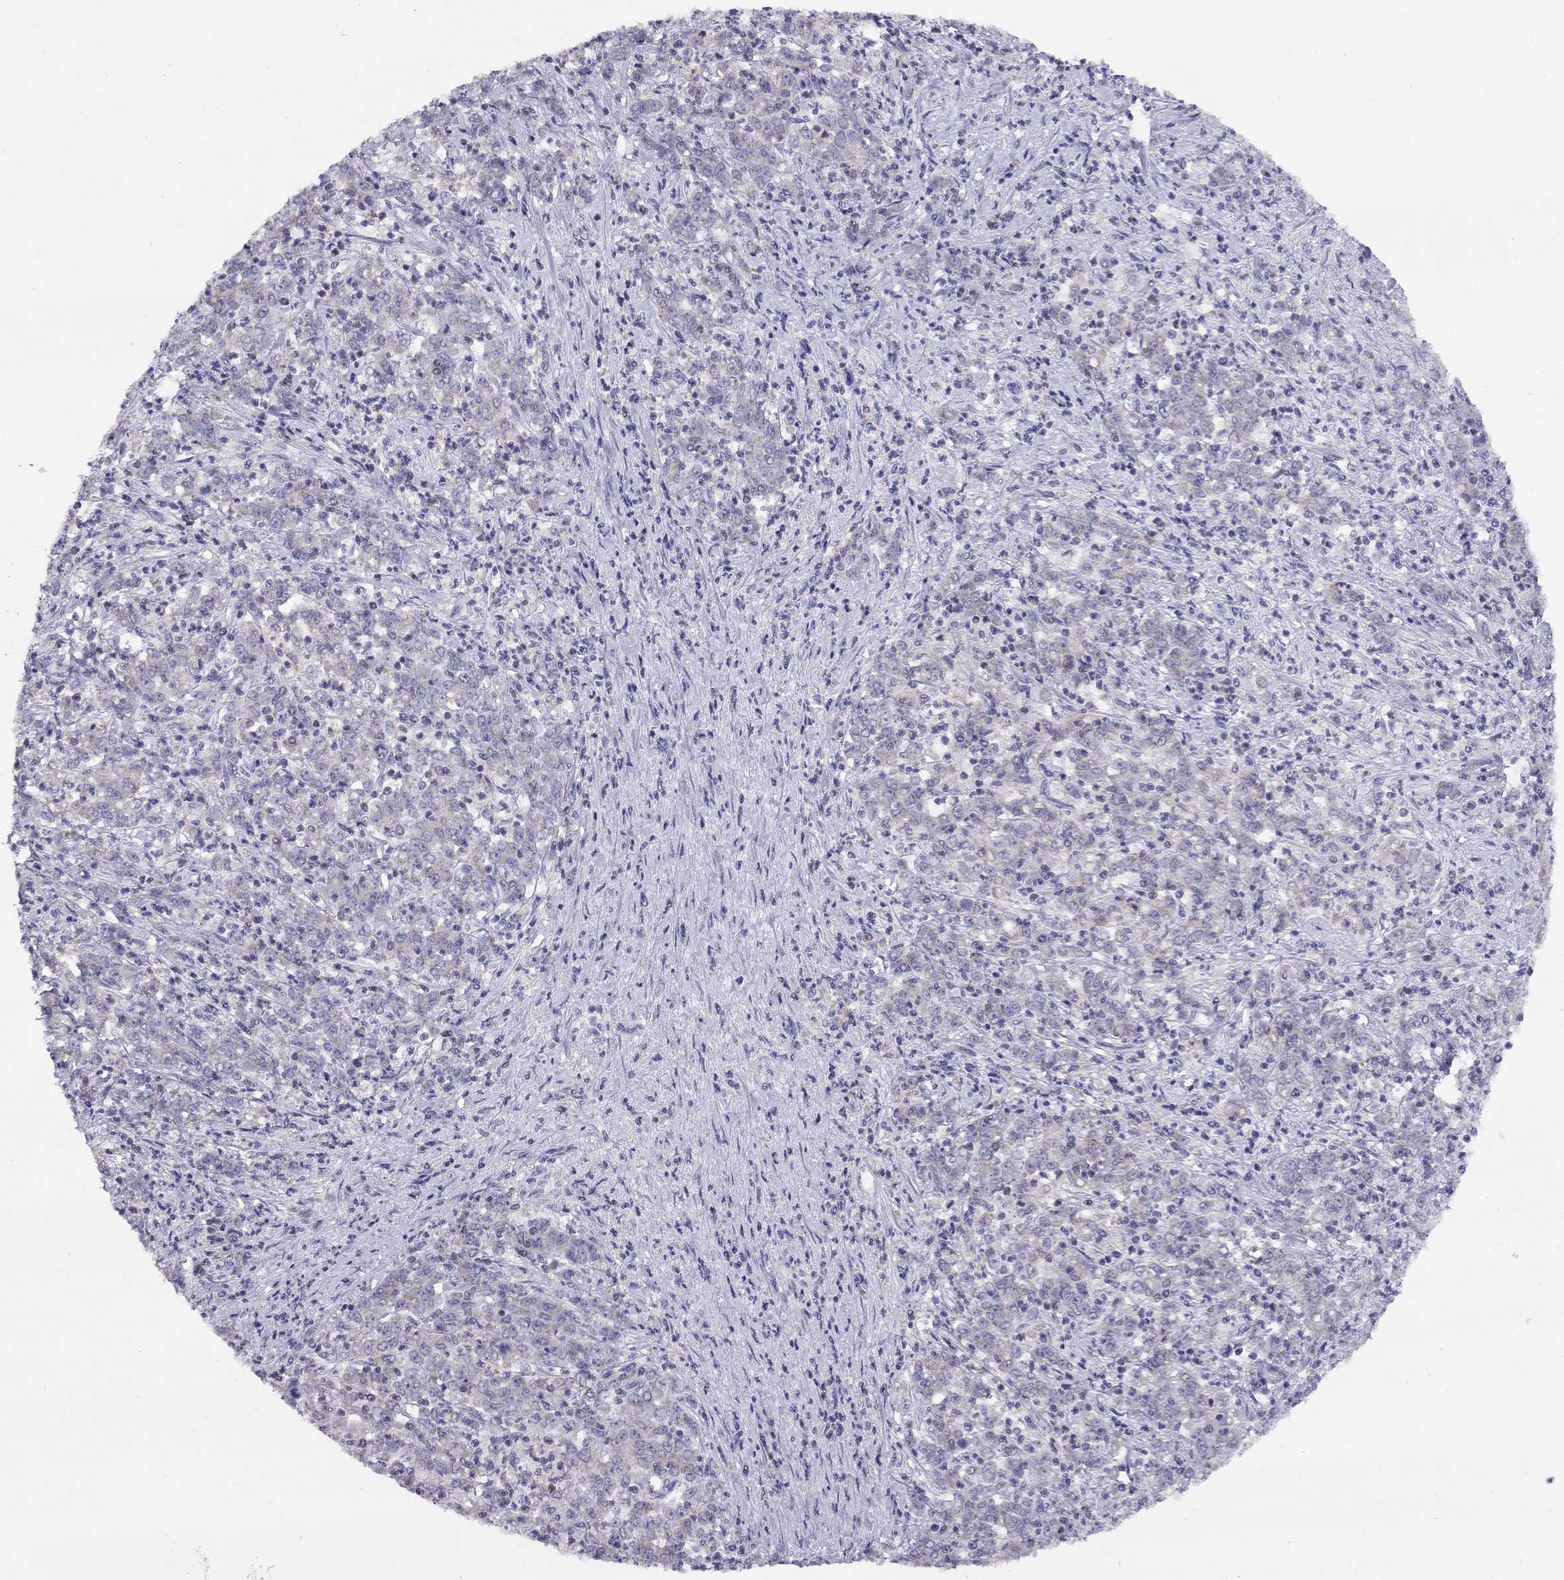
{"staining": {"intensity": "weak", "quantity": "<25%", "location": "cytoplasmic/membranous"}, "tissue": "stomach cancer", "cell_type": "Tumor cells", "image_type": "cancer", "snomed": [{"axis": "morphology", "description": "Adenocarcinoma, NOS"}, {"axis": "topography", "description": "Stomach, lower"}], "caption": "Immunohistochemistry histopathology image of human adenocarcinoma (stomach) stained for a protein (brown), which displays no positivity in tumor cells.", "gene": "CITED1", "patient": {"sex": "female", "age": 71}}